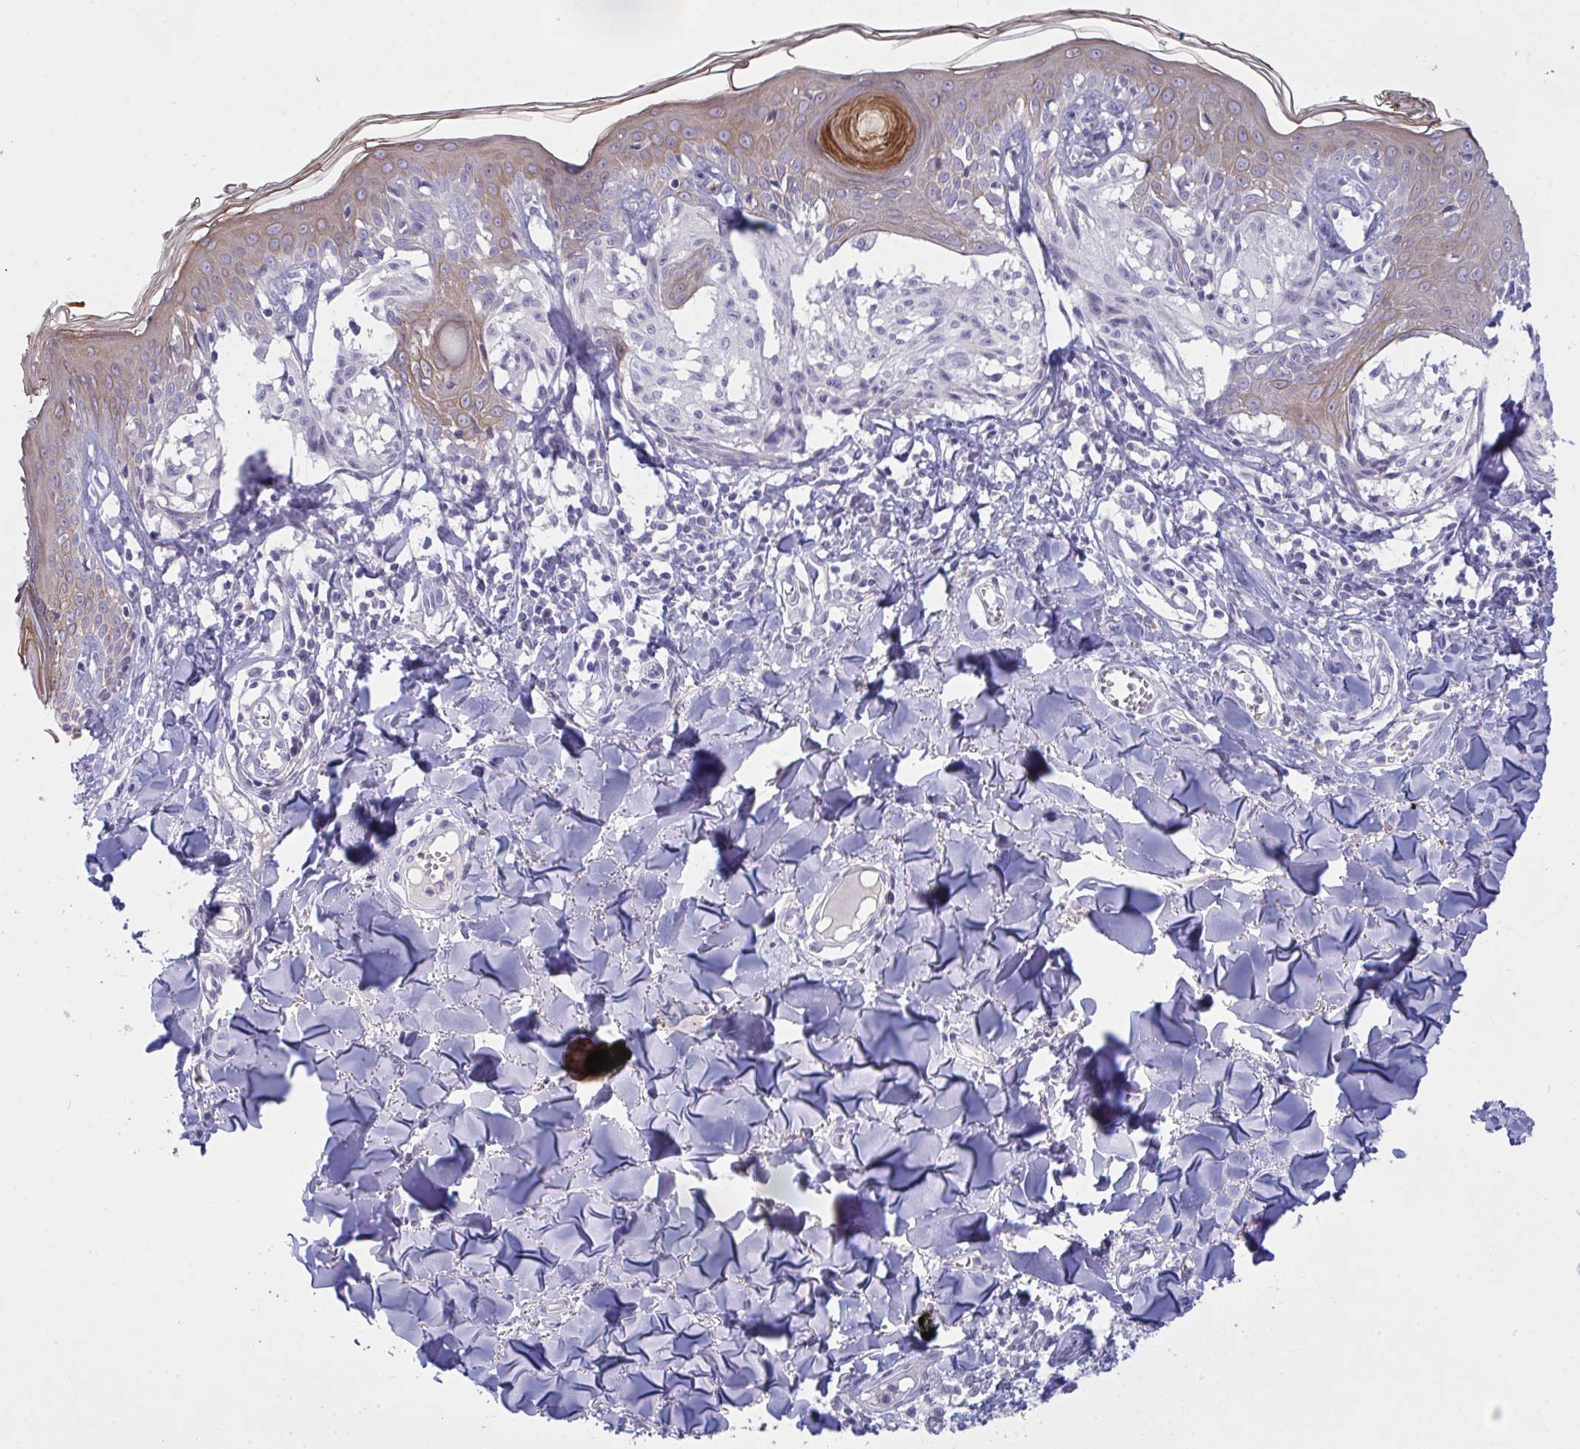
{"staining": {"intensity": "negative", "quantity": "none", "location": "none"}, "tissue": "melanoma", "cell_type": "Tumor cells", "image_type": "cancer", "snomed": [{"axis": "morphology", "description": "Malignant melanoma, NOS"}, {"axis": "topography", "description": "Skin"}], "caption": "Tumor cells show no significant expression in malignant melanoma.", "gene": "TENT5D", "patient": {"sex": "female", "age": 43}}